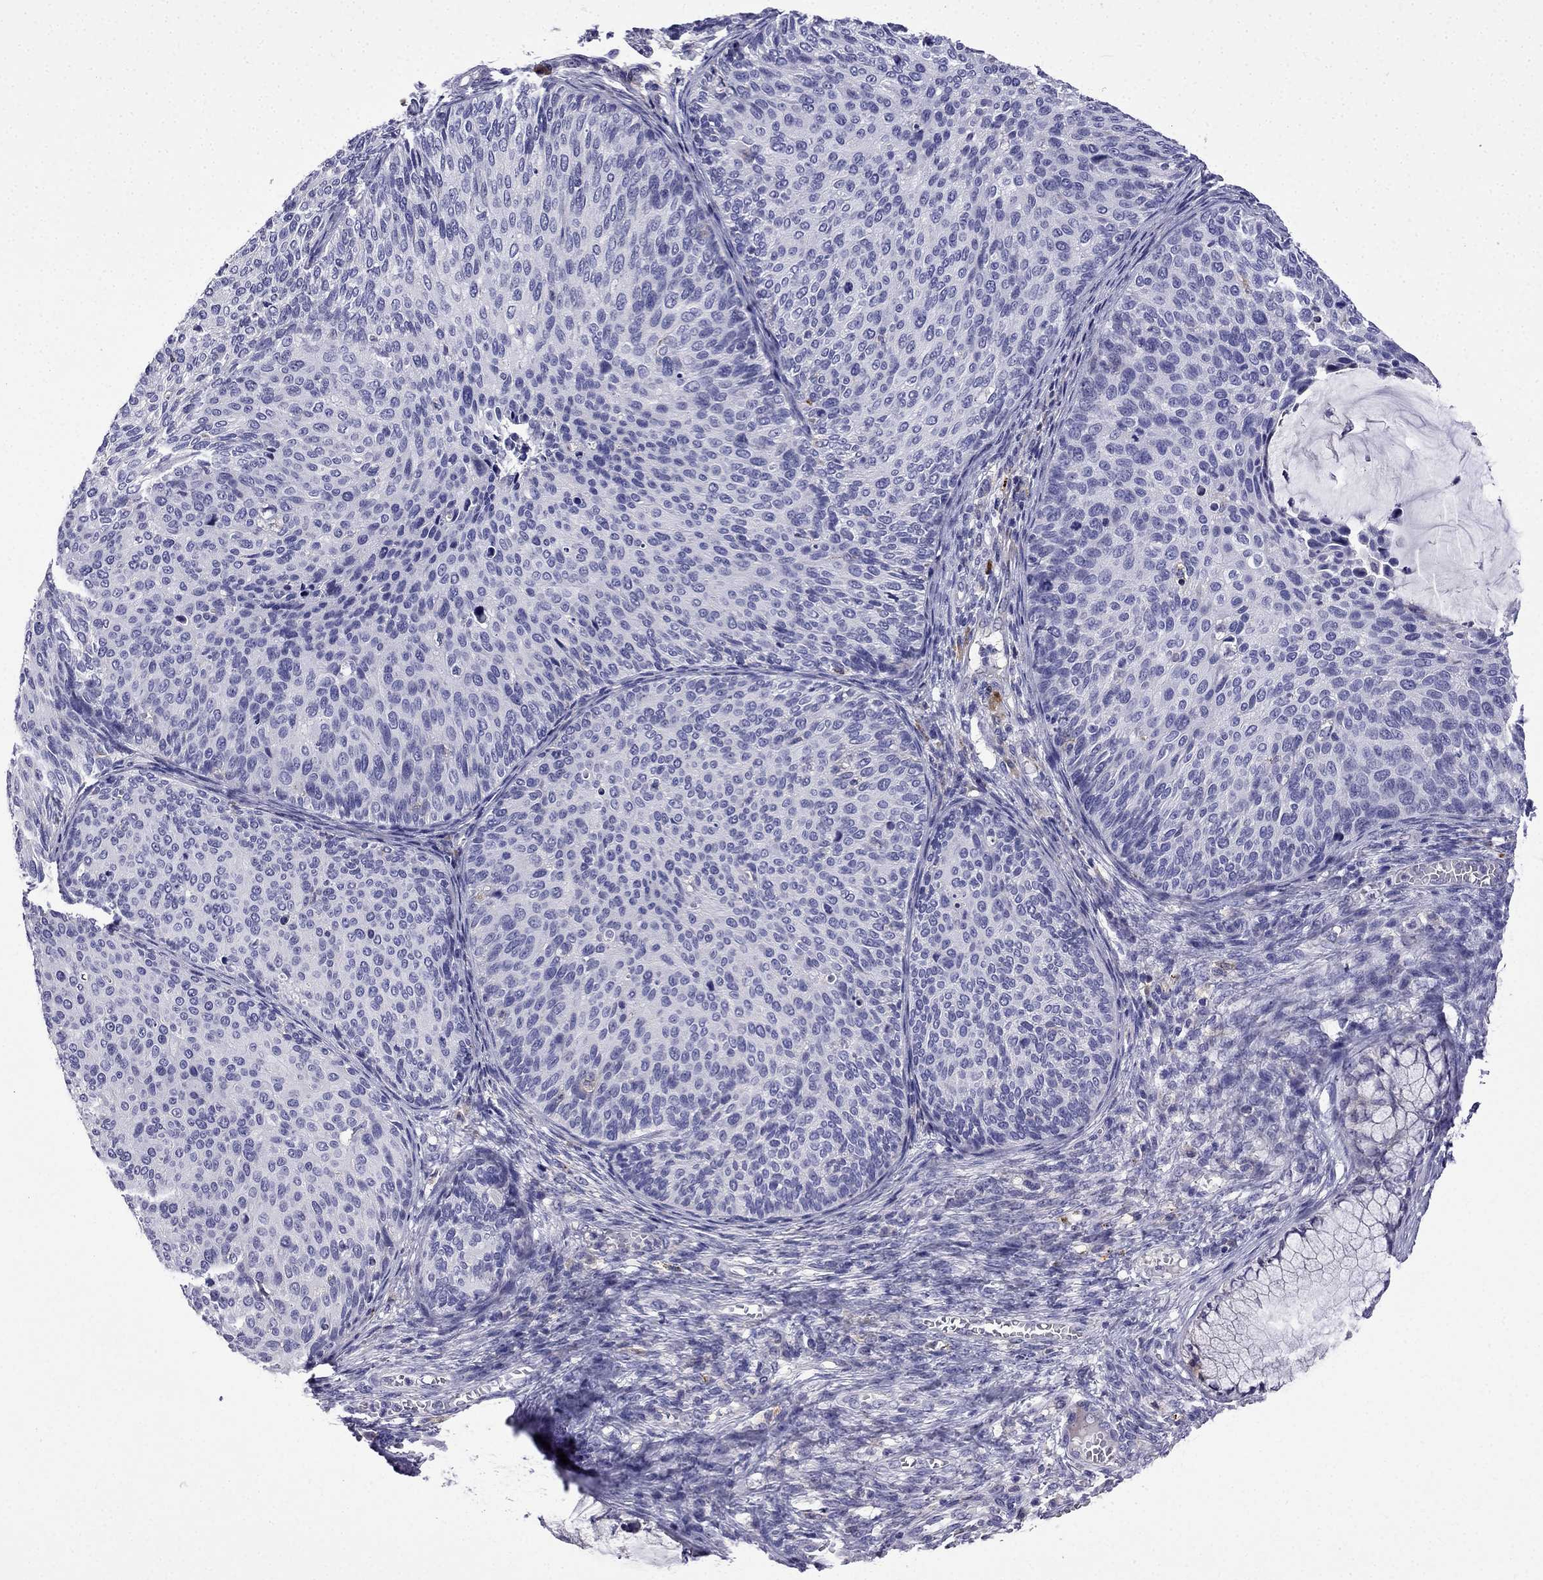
{"staining": {"intensity": "negative", "quantity": "none", "location": "none"}, "tissue": "cervical cancer", "cell_type": "Tumor cells", "image_type": "cancer", "snomed": [{"axis": "morphology", "description": "Squamous cell carcinoma, NOS"}, {"axis": "topography", "description": "Cervix"}], "caption": "There is no significant staining in tumor cells of cervical cancer (squamous cell carcinoma).", "gene": "TSSK4", "patient": {"sex": "female", "age": 36}}